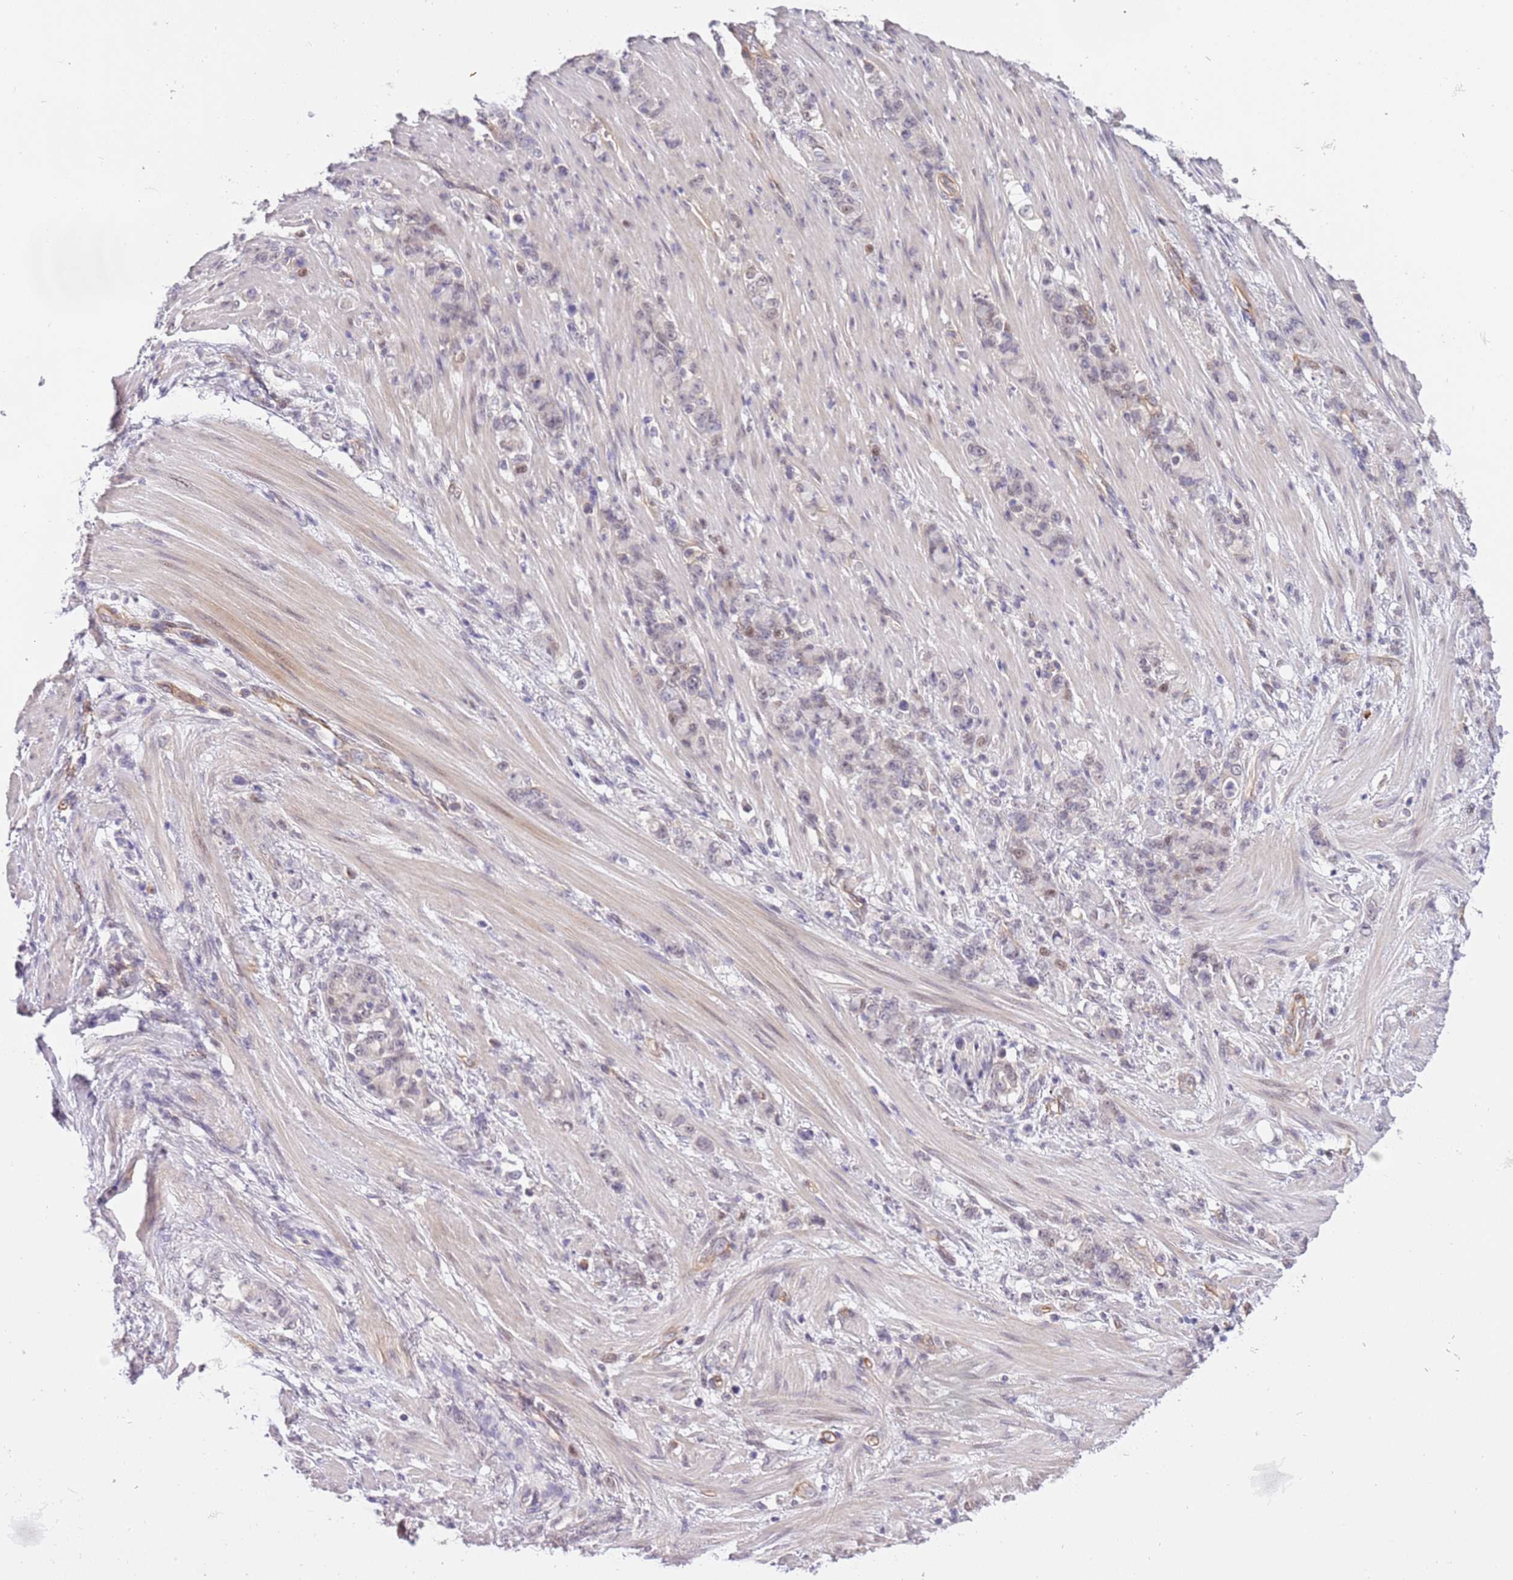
{"staining": {"intensity": "weak", "quantity": "<25%", "location": "nuclear"}, "tissue": "stomach cancer", "cell_type": "Tumor cells", "image_type": "cancer", "snomed": [{"axis": "morphology", "description": "Normal tissue, NOS"}, {"axis": "morphology", "description": "Adenocarcinoma, NOS"}, {"axis": "topography", "description": "Stomach"}], "caption": "IHC of stomach cancer (adenocarcinoma) shows no expression in tumor cells.", "gene": "MAGEF1", "patient": {"sex": "female", "age": 79}}